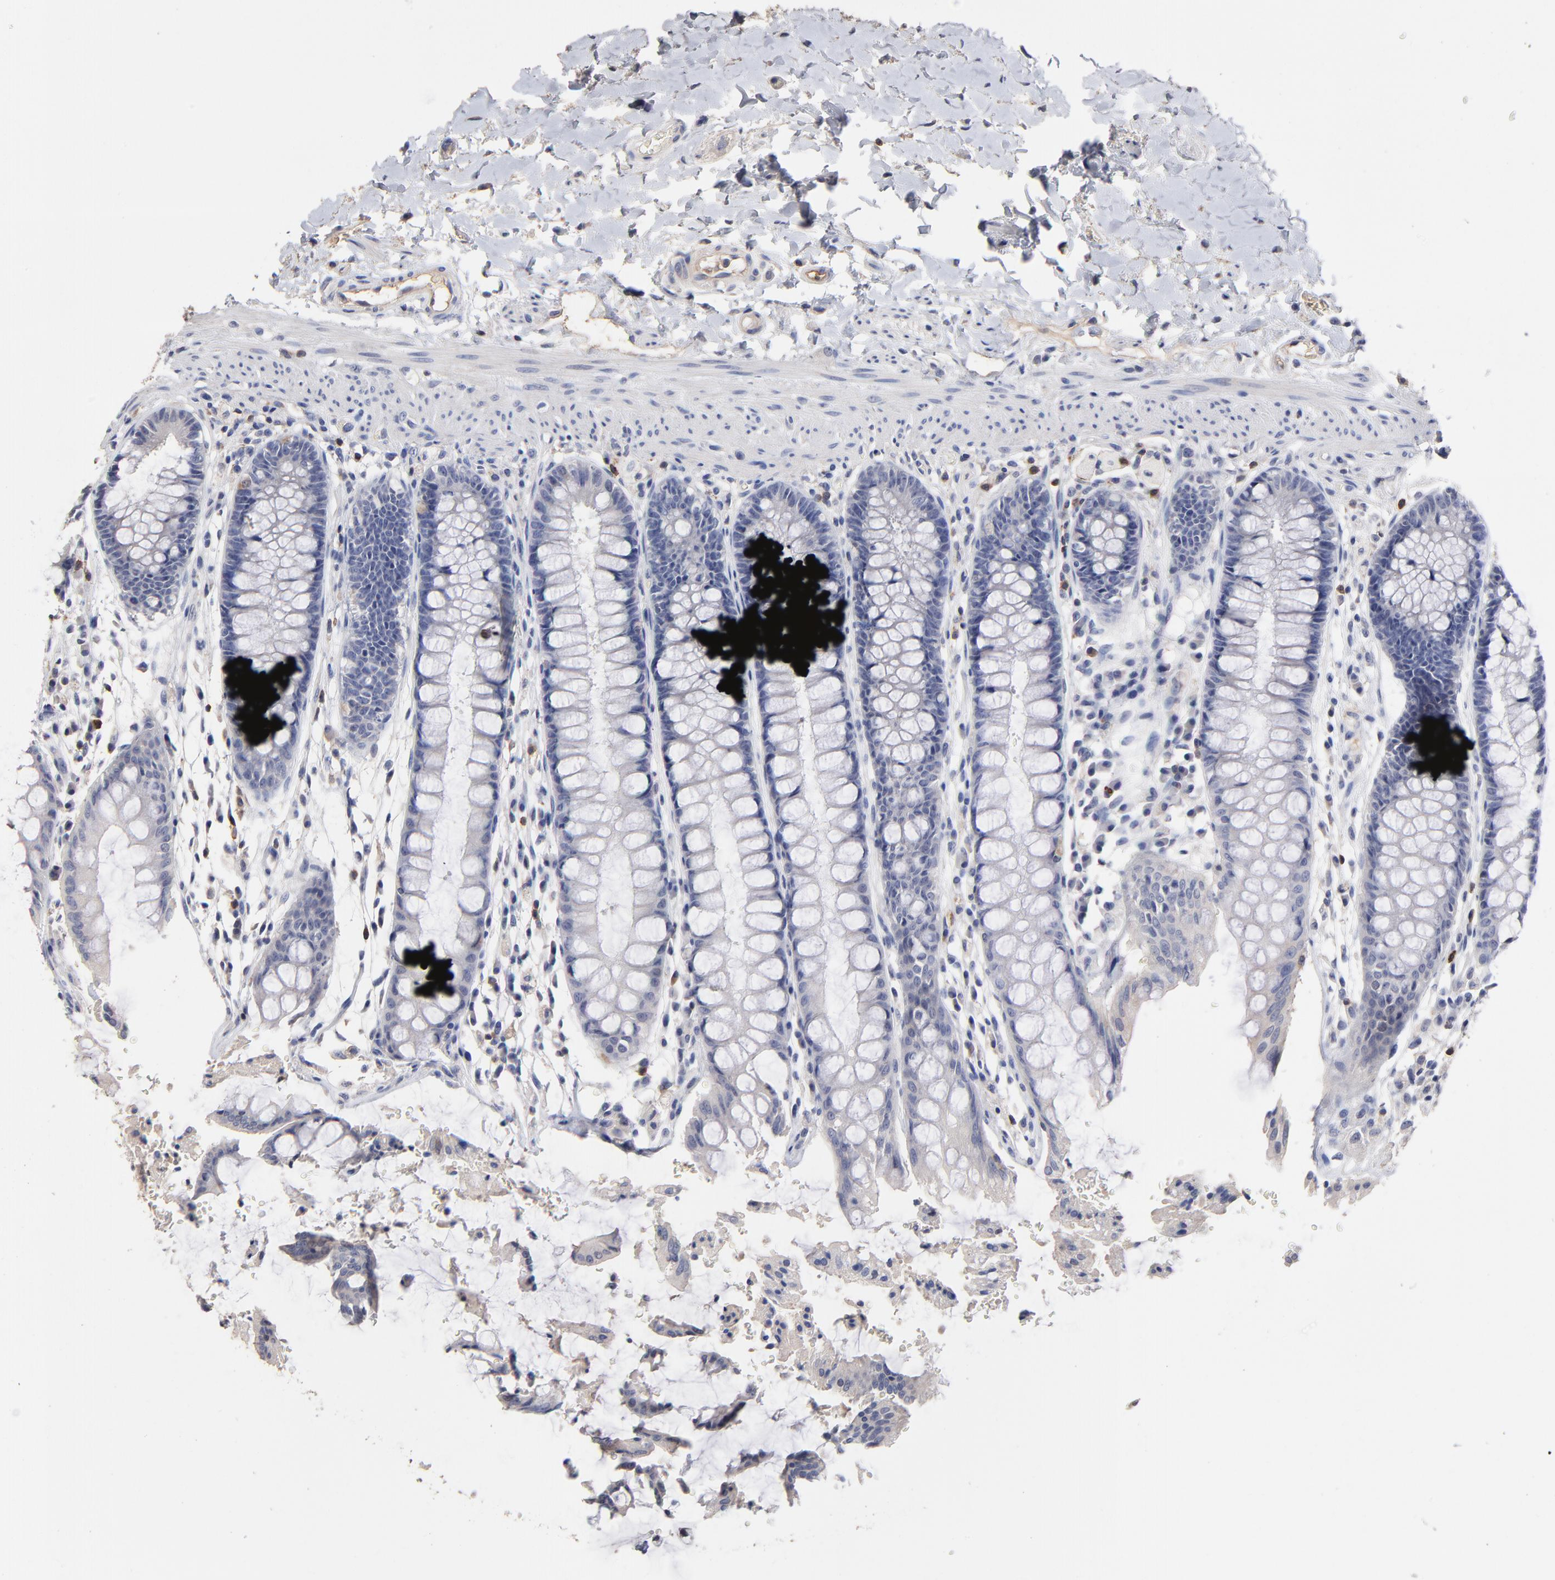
{"staining": {"intensity": "negative", "quantity": "none", "location": "none"}, "tissue": "rectum", "cell_type": "Glandular cells", "image_type": "normal", "snomed": [{"axis": "morphology", "description": "Normal tissue, NOS"}, {"axis": "topography", "description": "Rectum"}], "caption": "Immunohistochemistry (IHC) photomicrograph of benign human rectum stained for a protein (brown), which demonstrates no positivity in glandular cells.", "gene": "TRAT1", "patient": {"sex": "female", "age": 46}}